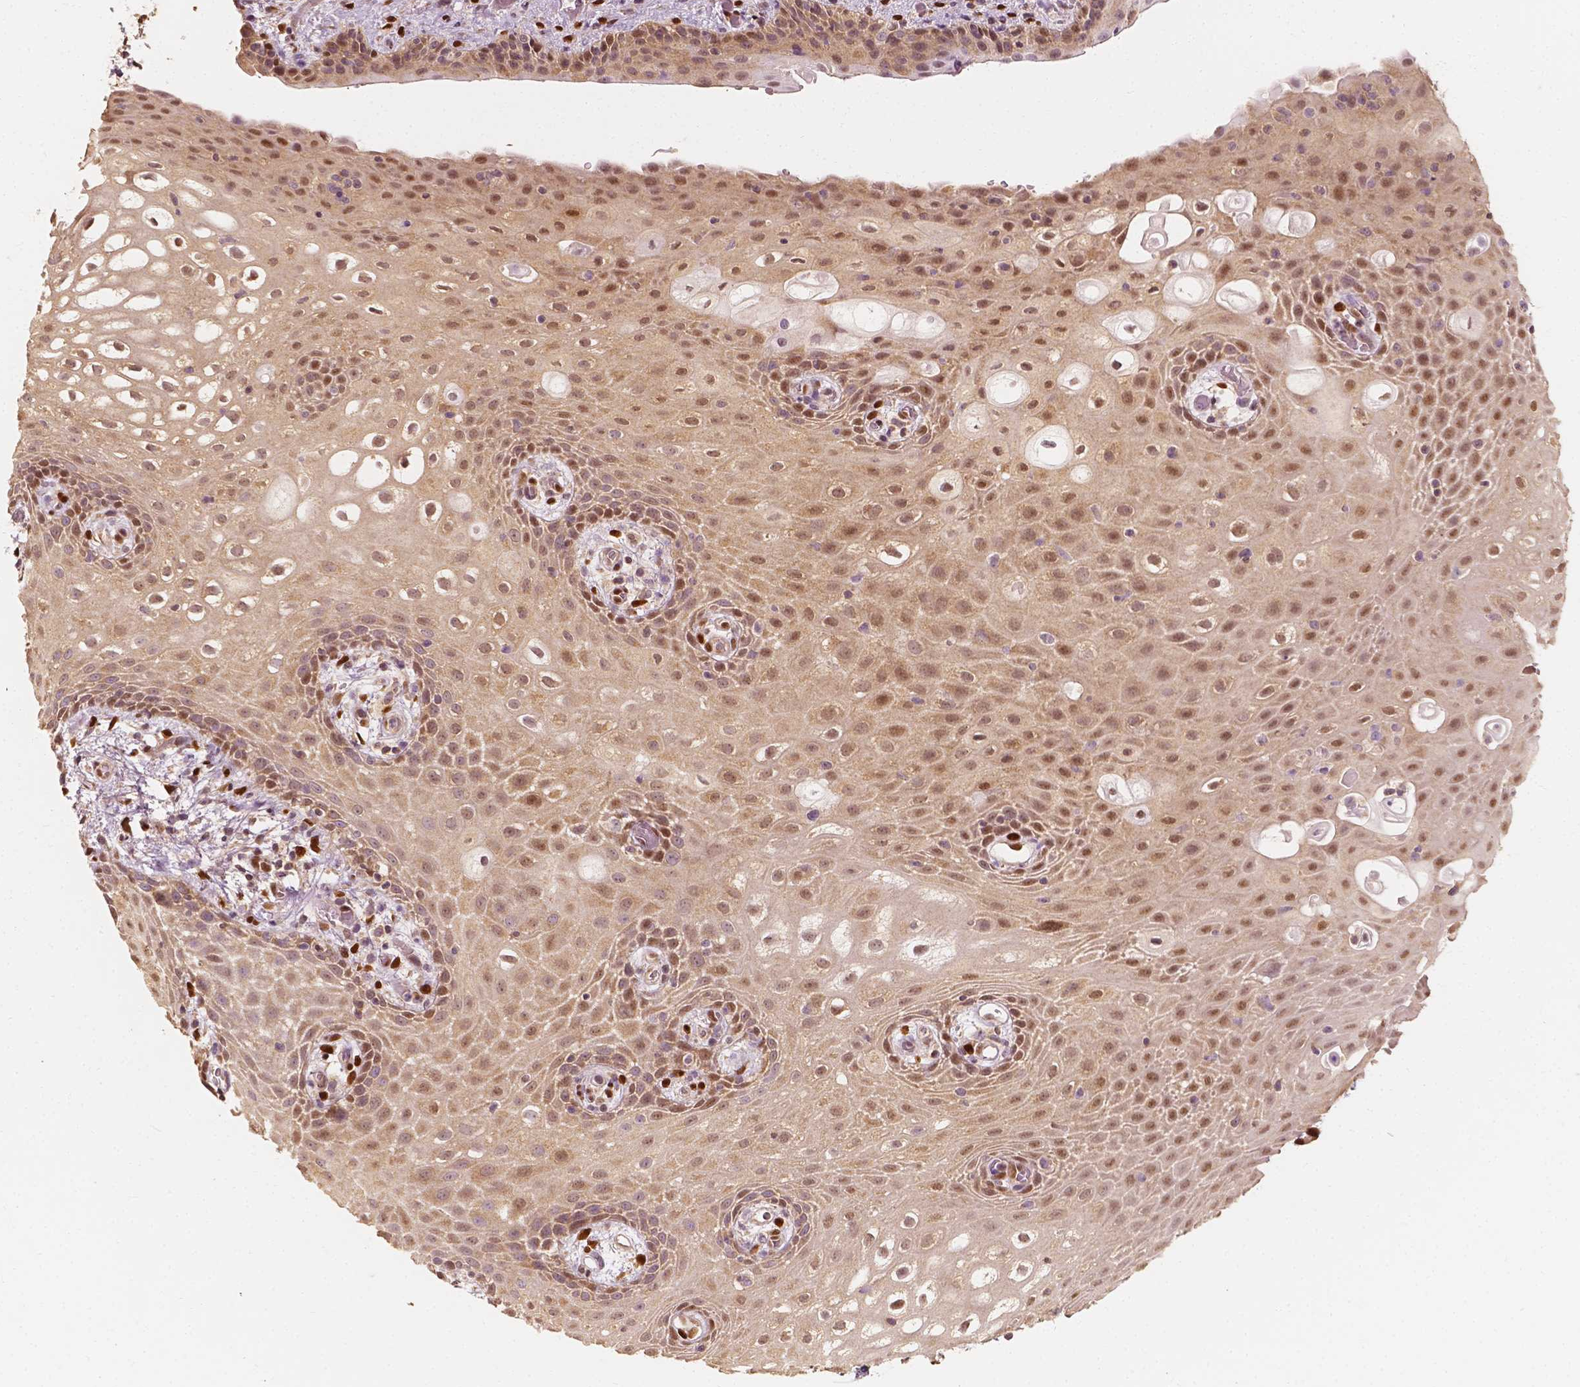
{"staining": {"intensity": "moderate", "quantity": "25%-75%", "location": "nuclear"}, "tissue": "skin", "cell_type": "Epidermal cells", "image_type": "normal", "snomed": [{"axis": "morphology", "description": "Normal tissue, NOS"}, {"axis": "topography", "description": "Anal"}], "caption": "Moderate nuclear protein staining is seen in about 25%-75% of epidermal cells in skin. The staining was performed using DAB (3,3'-diaminobenzidine) to visualize the protein expression in brown, while the nuclei were stained in blue with hematoxylin (Magnification: 20x).", "gene": "TBC1D17", "patient": {"sex": "female", "age": 46}}